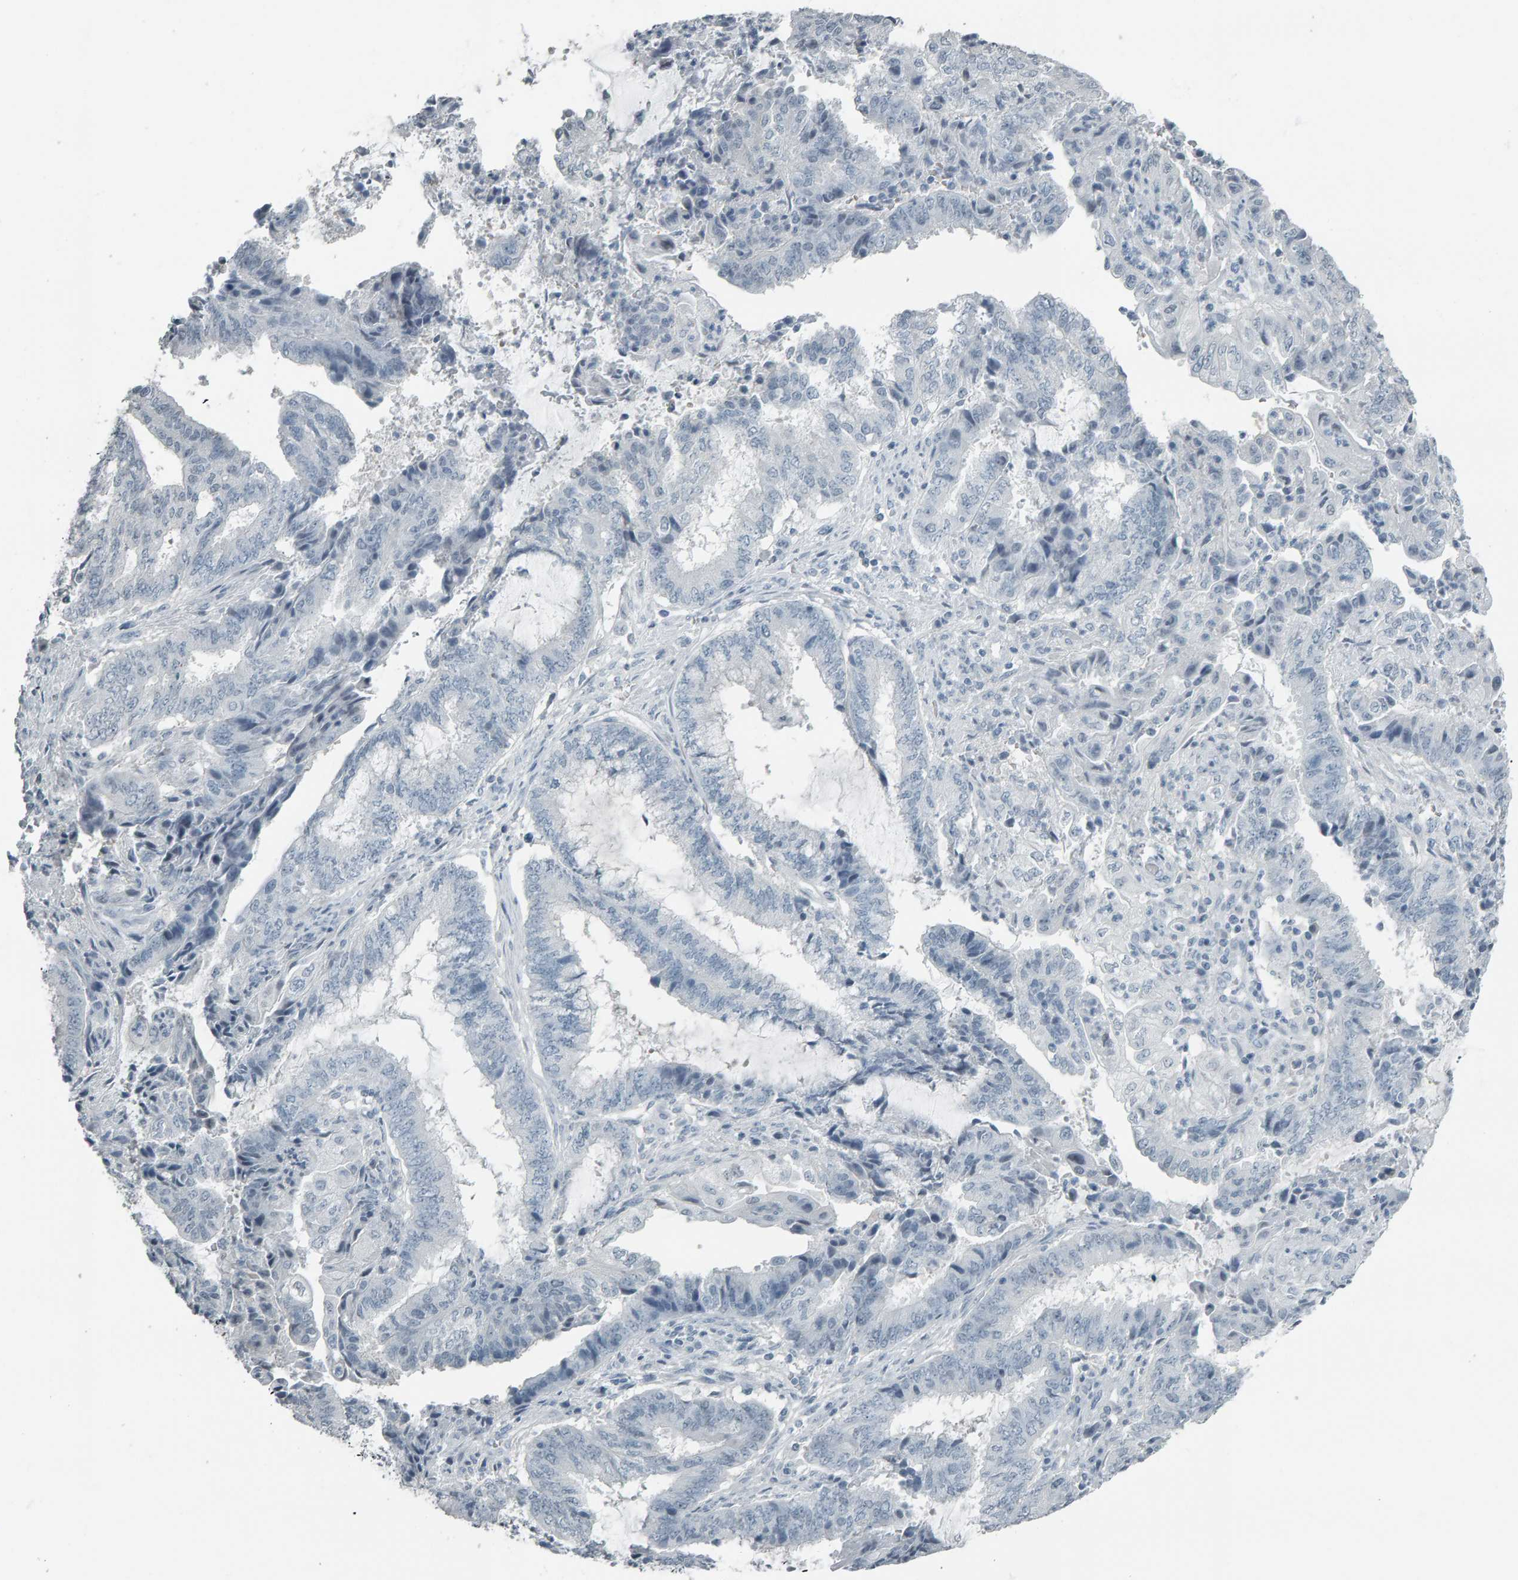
{"staining": {"intensity": "negative", "quantity": "none", "location": "none"}, "tissue": "endometrial cancer", "cell_type": "Tumor cells", "image_type": "cancer", "snomed": [{"axis": "morphology", "description": "Adenocarcinoma, NOS"}, {"axis": "topography", "description": "Endometrium"}], "caption": "An image of endometrial cancer (adenocarcinoma) stained for a protein exhibits no brown staining in tumor cells.", "gene": "PYY", "patient": {"sex": "female", "age": 51}}